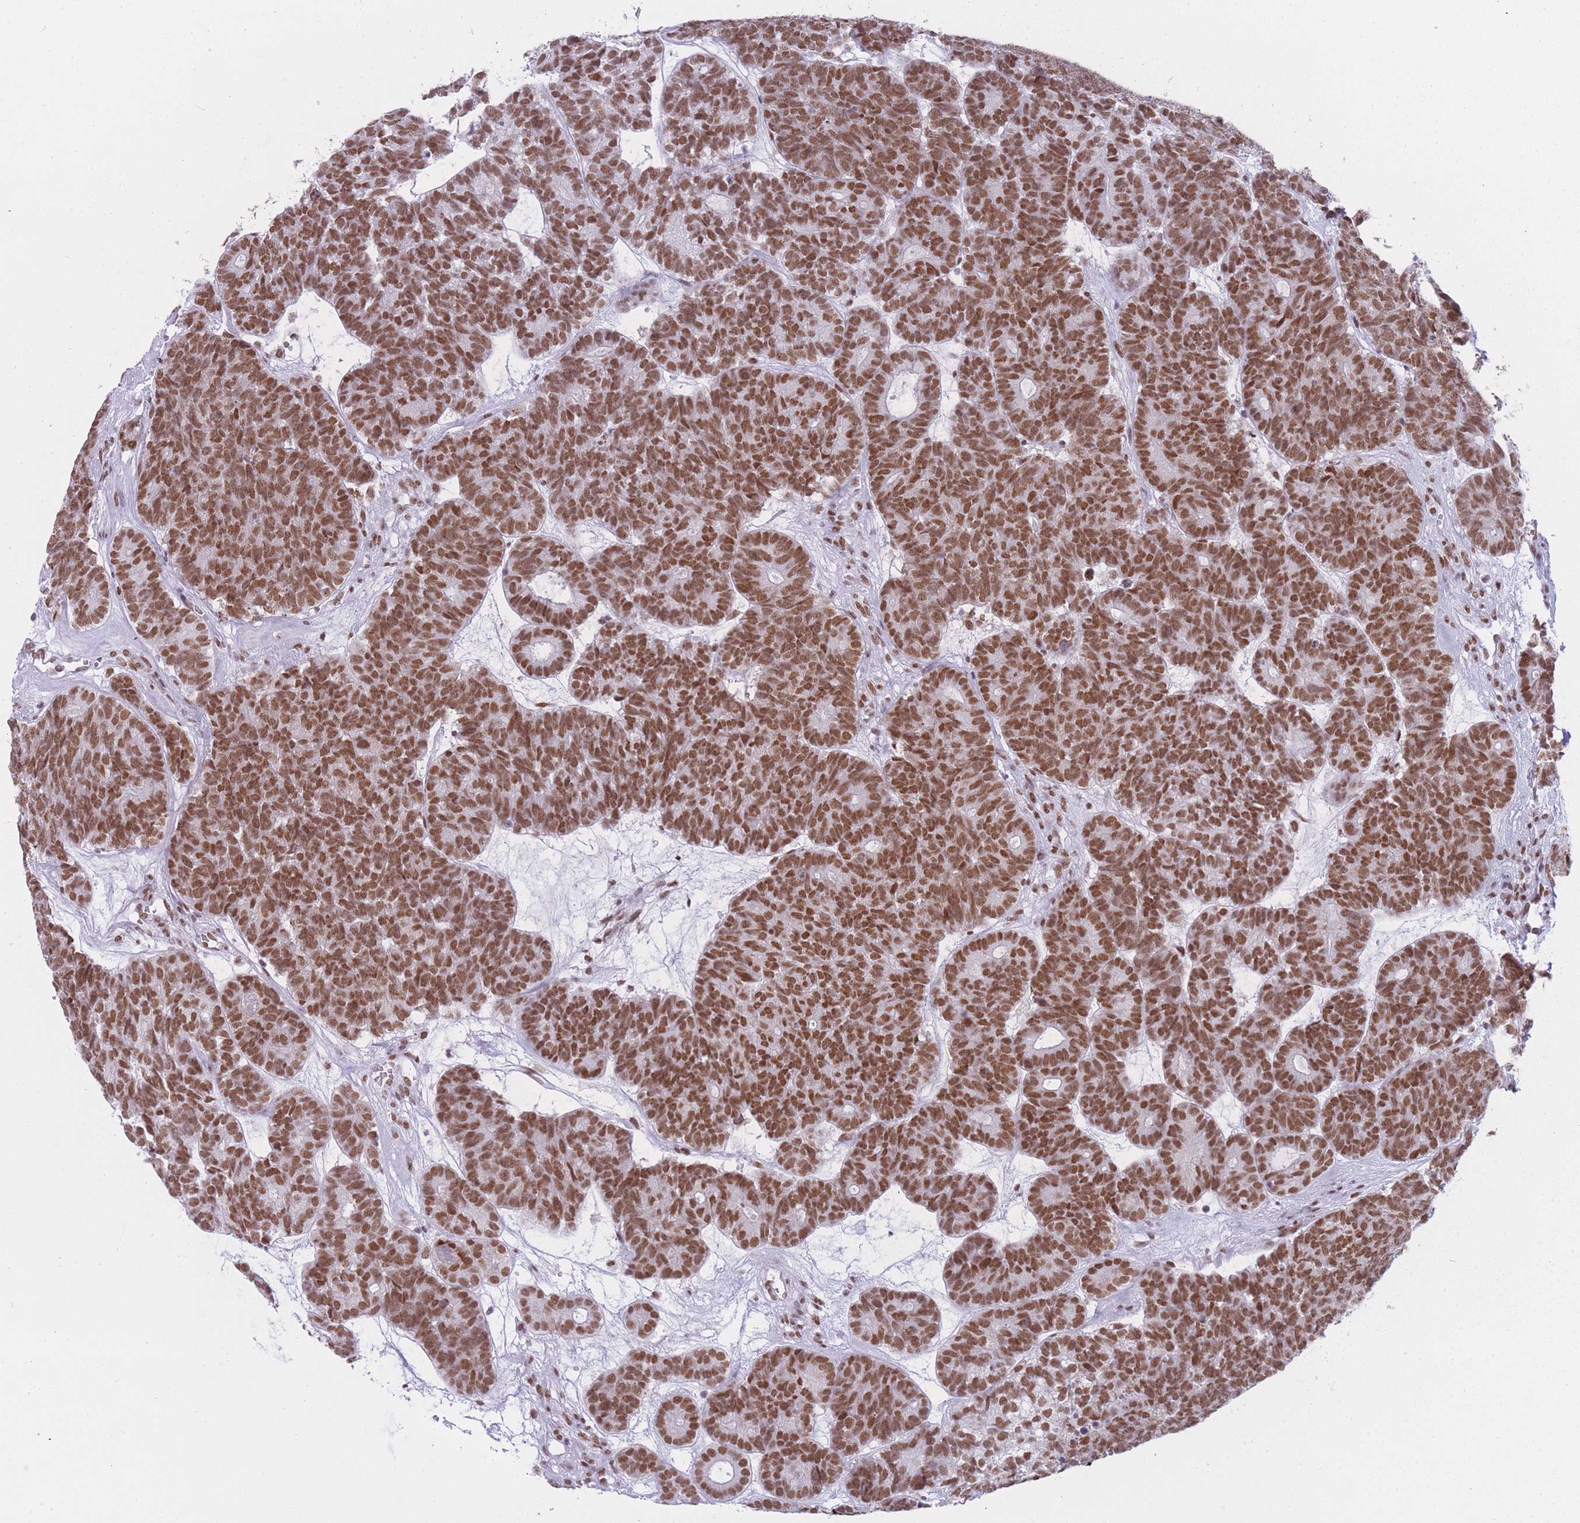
{"staining": {"intensity": "moderate", "quantity": ">75%", "location": "nuclear"}, "tissue": "head and neck cancer", "cell_type": "Tumor cells", "image_type": "cancer", "snomed": [{"axis": "morphology", "description": "Adenocarcinoma, NOS"}, {"axis": "topography", "description": "Head-Neck"}], "caption": "Head and neck adenocarcinoma was stained to show a protein in brown. There is medium levels of moderate nuclear staining in approximately >75% of tumor cells. The protein of interest is stained brown, and the nuclei are stained in blue (DAB IHC with brightfield microscopy, high magnification).", "gene": "HNRNPUL1", "patient": {"sex": "female", "age": 81}}